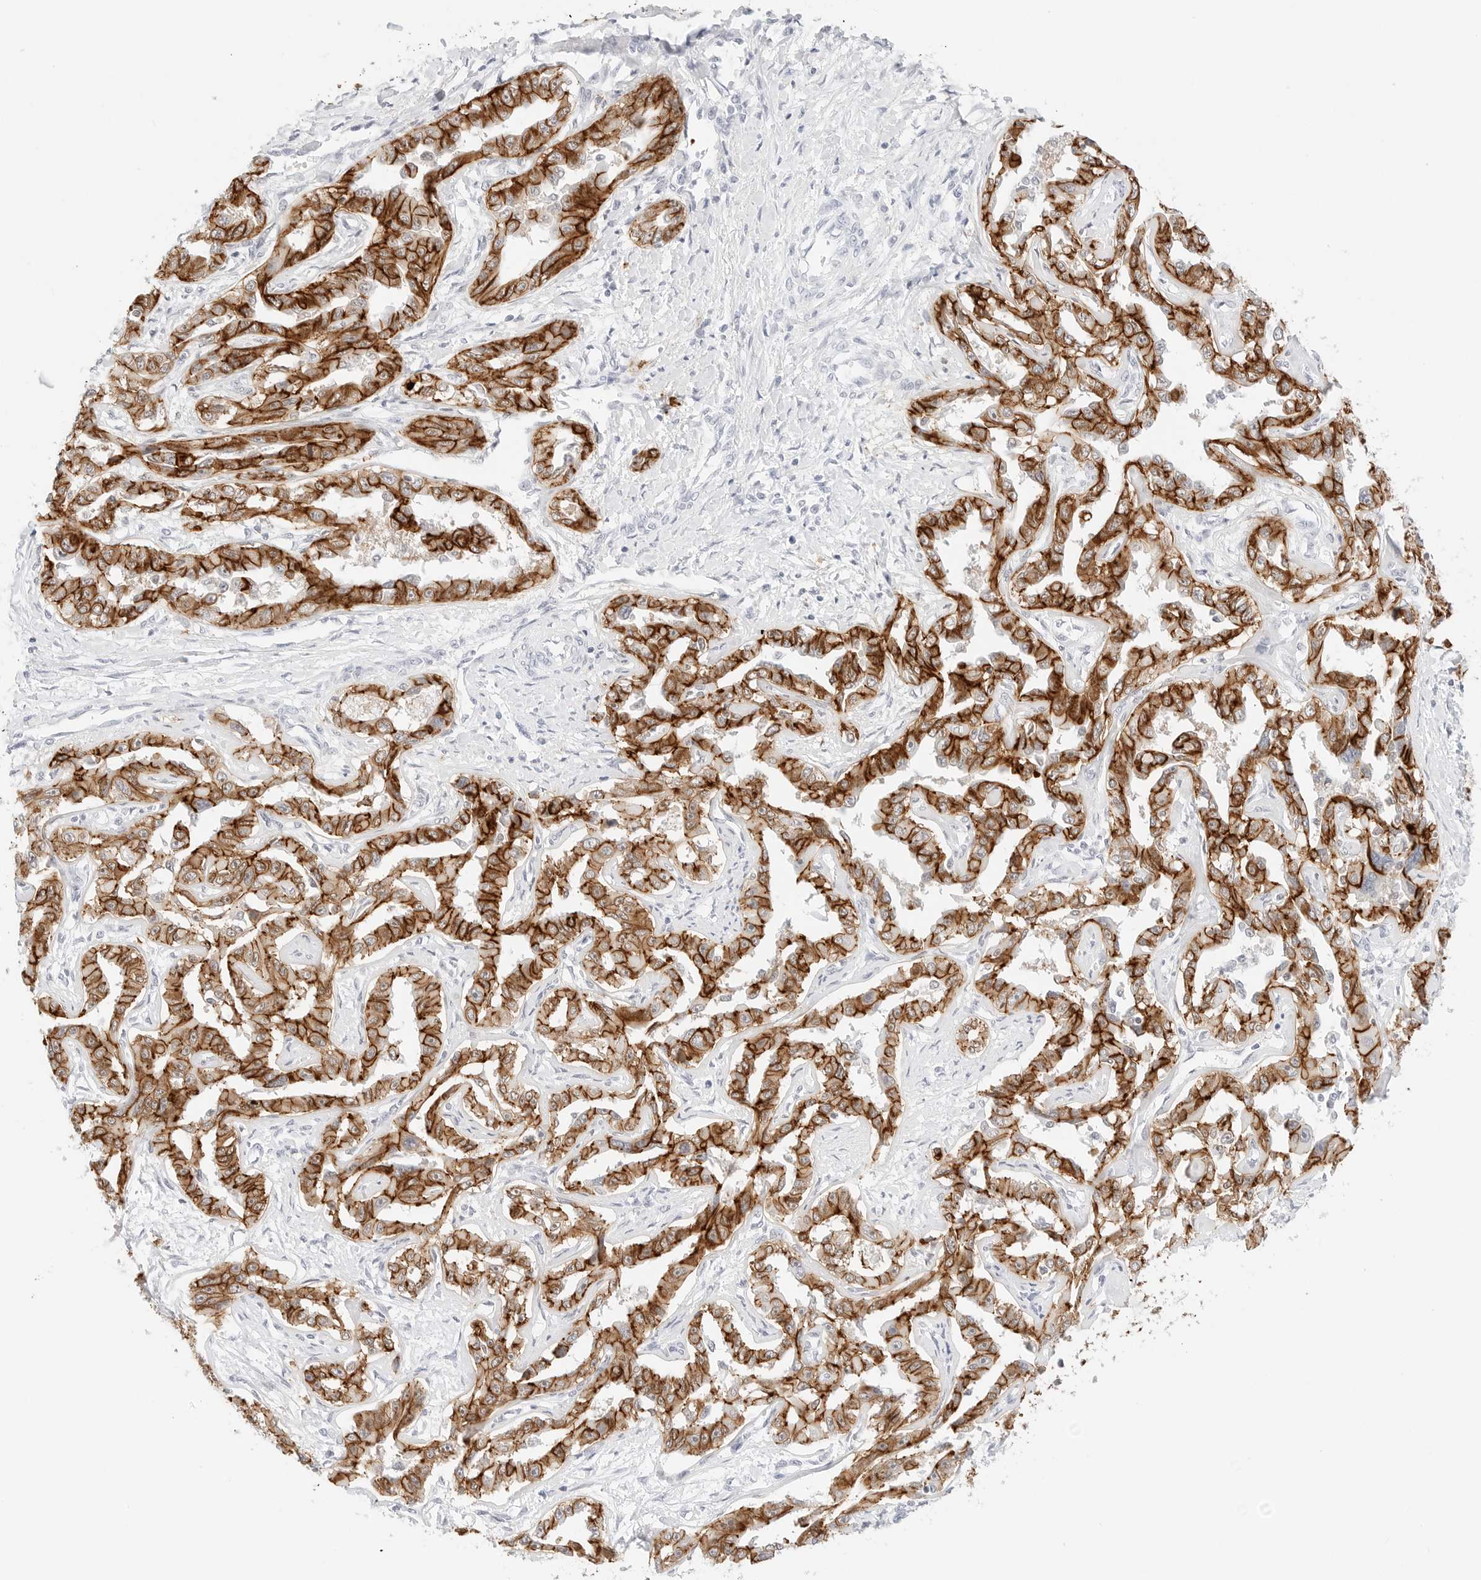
{"staining": {"intensity": "strong", "quantity": ">75%", "location": "cytoplasmic/membranous"}, "tissue": "liver cancer", "cell_type": "Tumor cells", "image_type": "cancer", "snomed": [{"axis": "morphology", "description": "Cholangiocarcinoma"}, {"axis": "topography", "description": "Liver"}], "caption": "Strong cytoplasmic/membranous positivity is appreciated in about >75% of tumor cells in cholangiocarcinoma (liver).", "gene": "CDH1", "patient": {"sex": "male", "age": 59}}